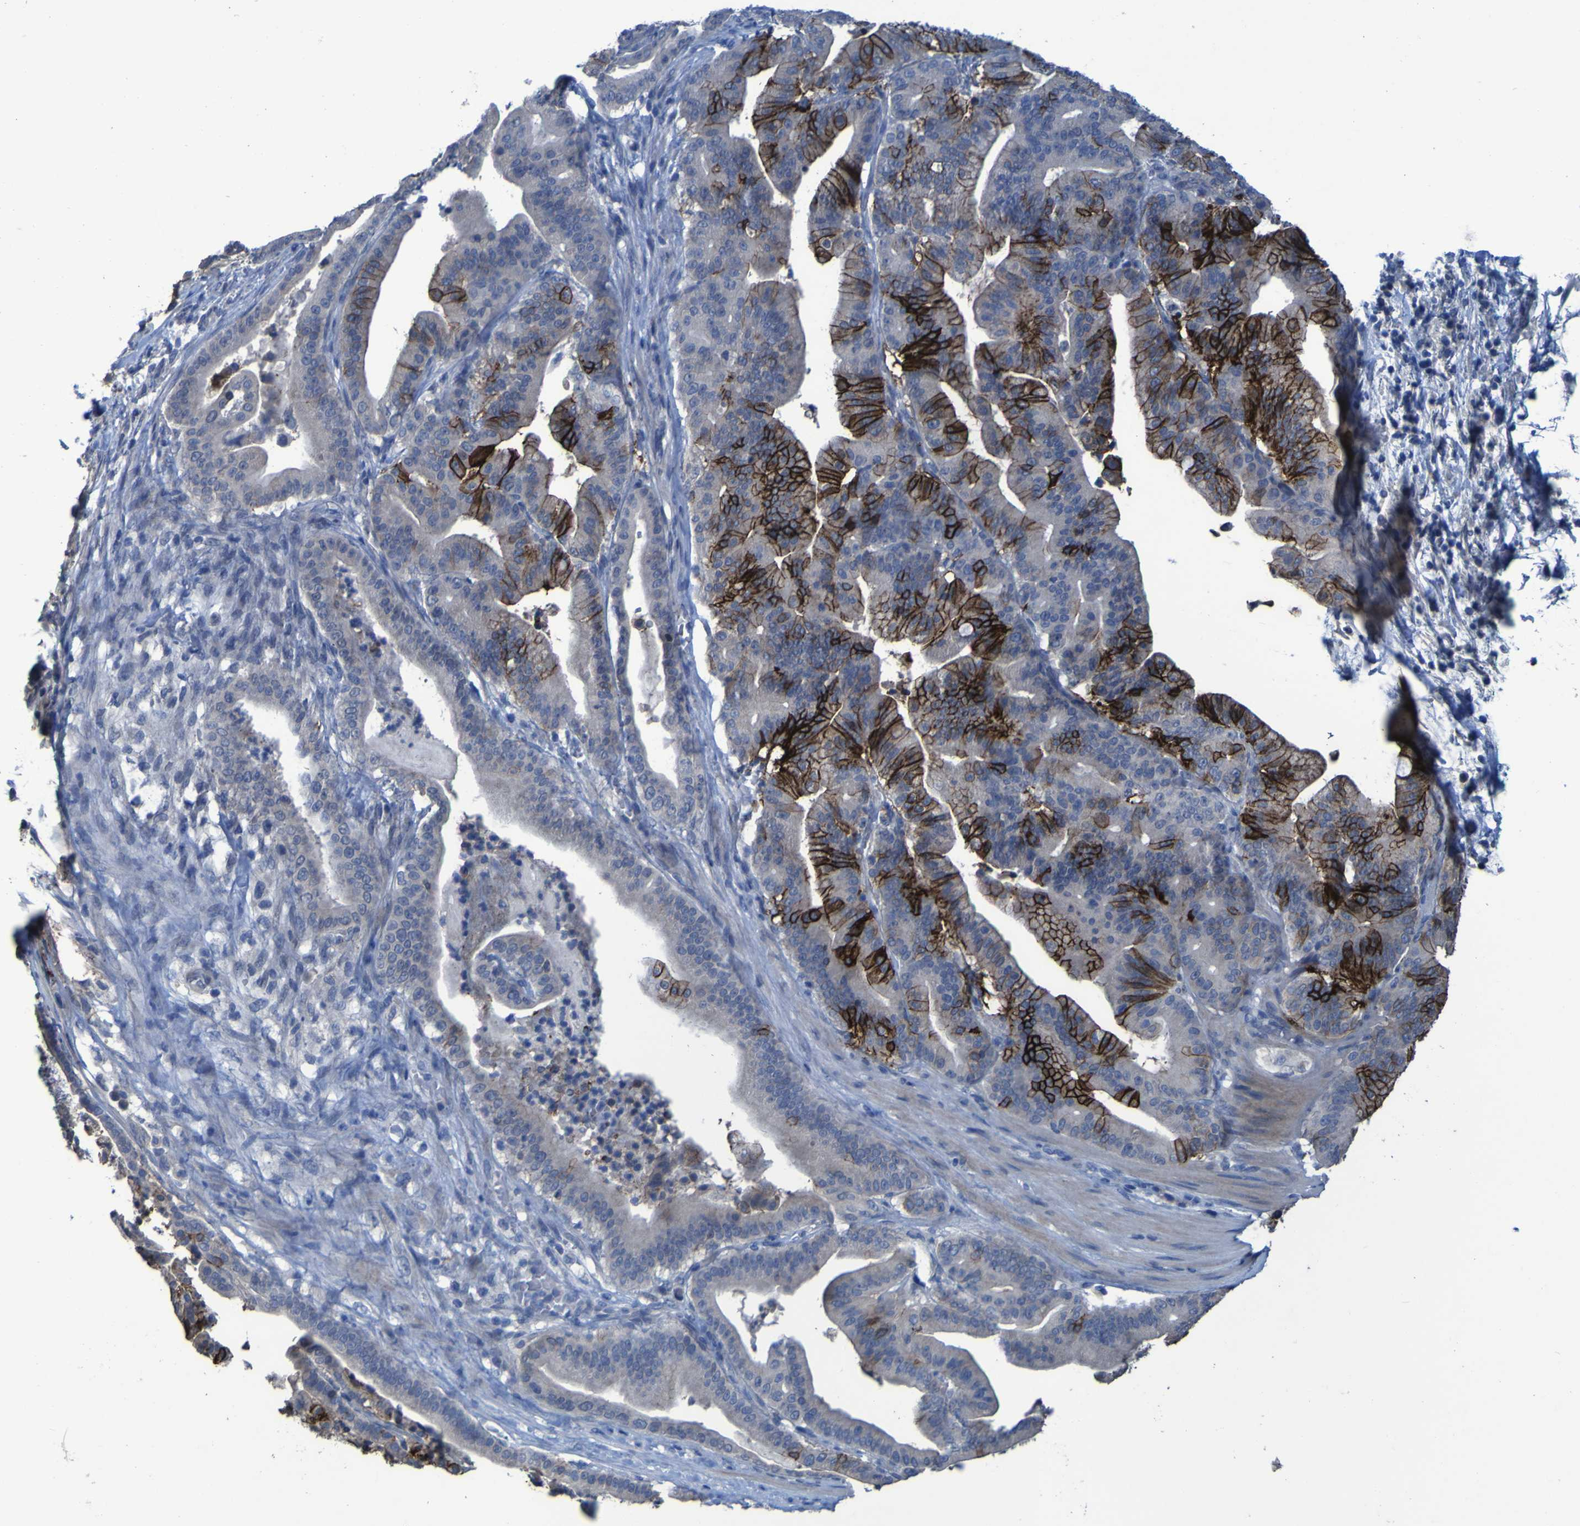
{"staining": {"intensity": "strong", "quantity": "25%-75%", "location": "cytoplasmic/membranous"}, "tissue": "pancreatic cancer", "cell_type": "Tumor cells", "image_type": "cancer", "snomed": [{"axis": "morphology", "description": "Adenocarcinoma, NOS"}, {"axis": "topography", "description": "Pancreas"}], "caption": "Immunohistochemical staining of pancreatic cancer demonstrates strong cytoplasmic/membranous protein staining in approximately 25%-75% of tumor cells.", "gene": "CLDN18", "patient": {"sex": "male", "age": 63}}